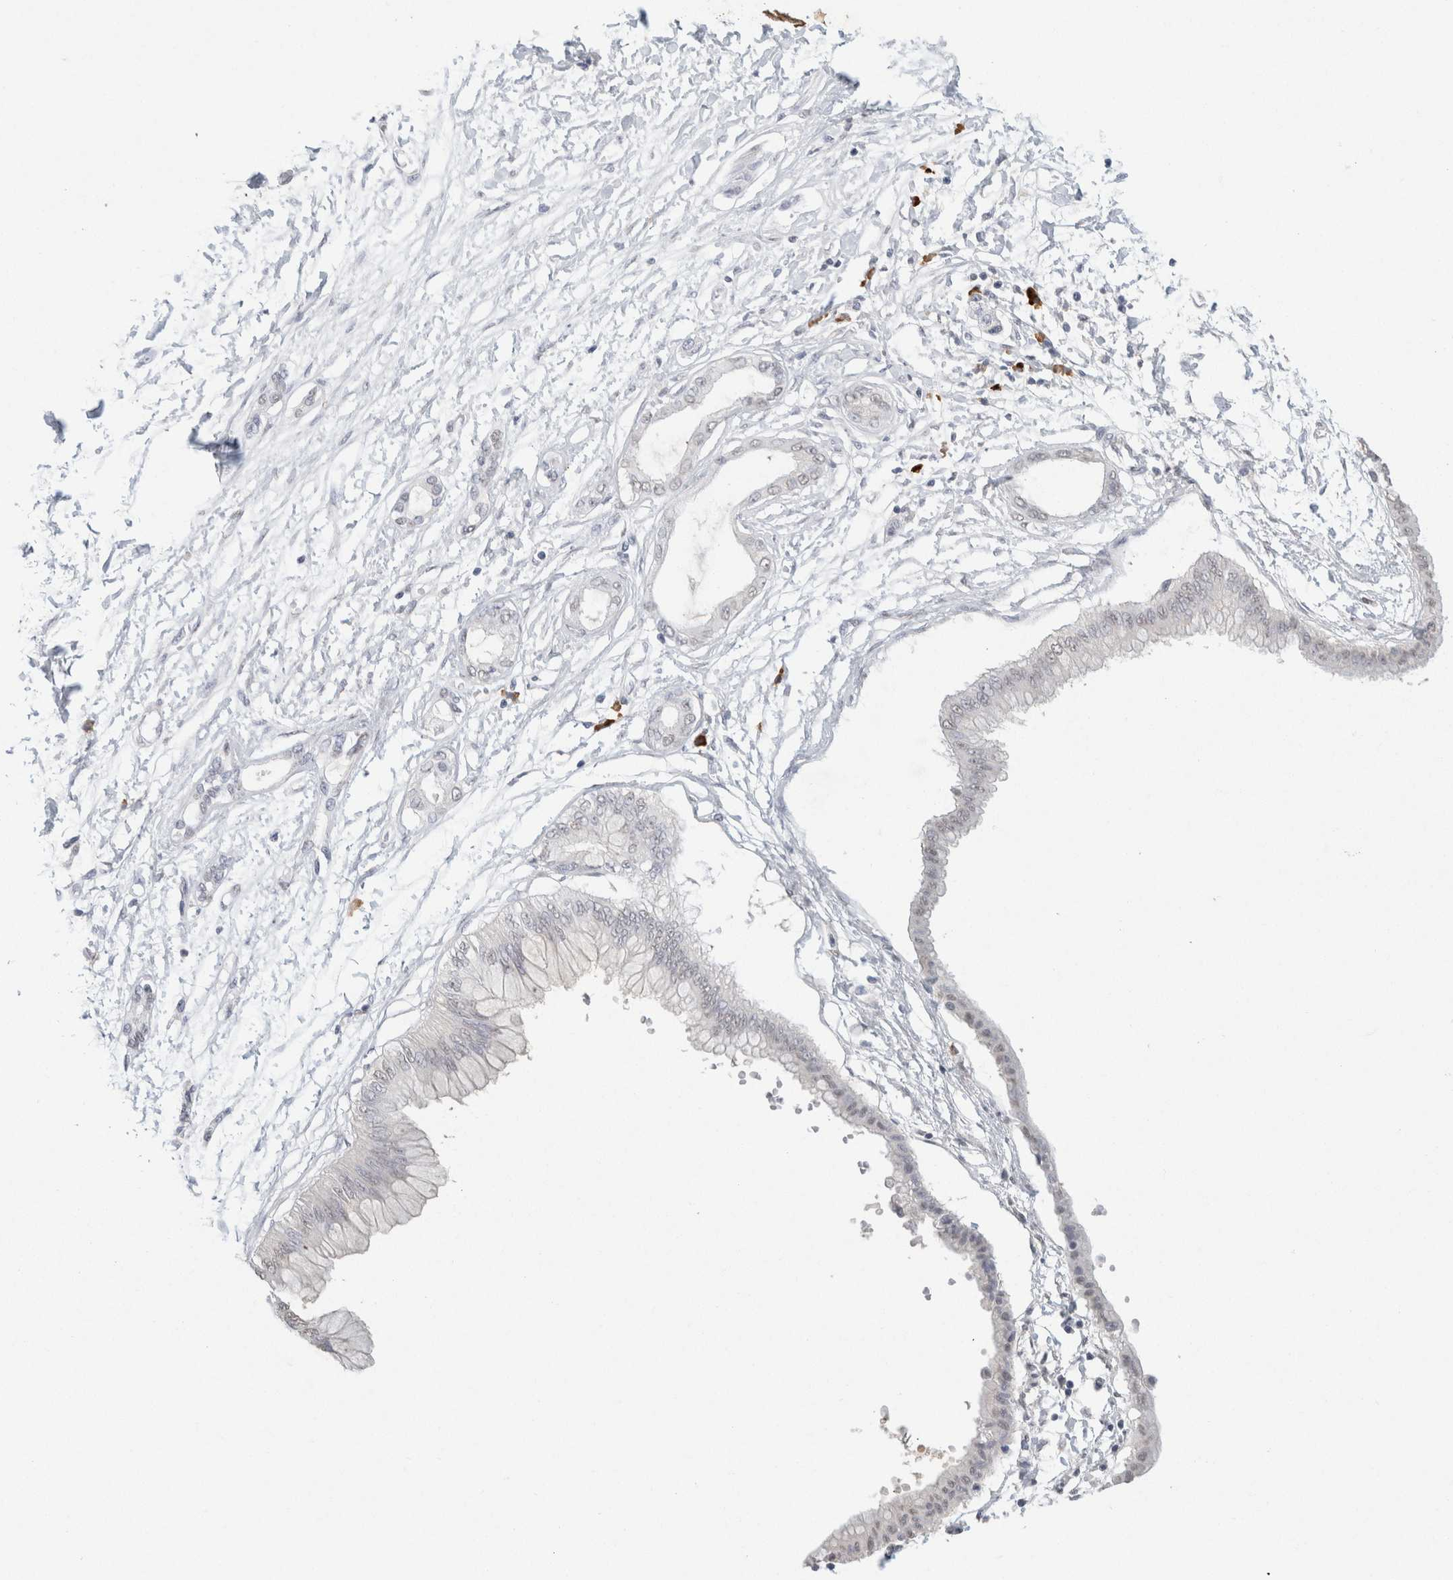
{"staining": {"intensity": "negative", "quantity": "none", "location": "none"}, "tissue": "pancreatic cancer", "cell_type": "Tumor cells", "image_type": "cancer", "snomed": [{"axis": "morphology", "description": "Adenocarcinoma, NOS"}, {"axis": "topography", "description": "Pancreas"}], "caption": "DAB (3,3'-diaminobenzidine) immunohistochemical staining of pancreatic adenocarcinoma shows no significant expression in tumor cells.", "gene": "CD80", "patient": {"sex": "male", "age": 56}}